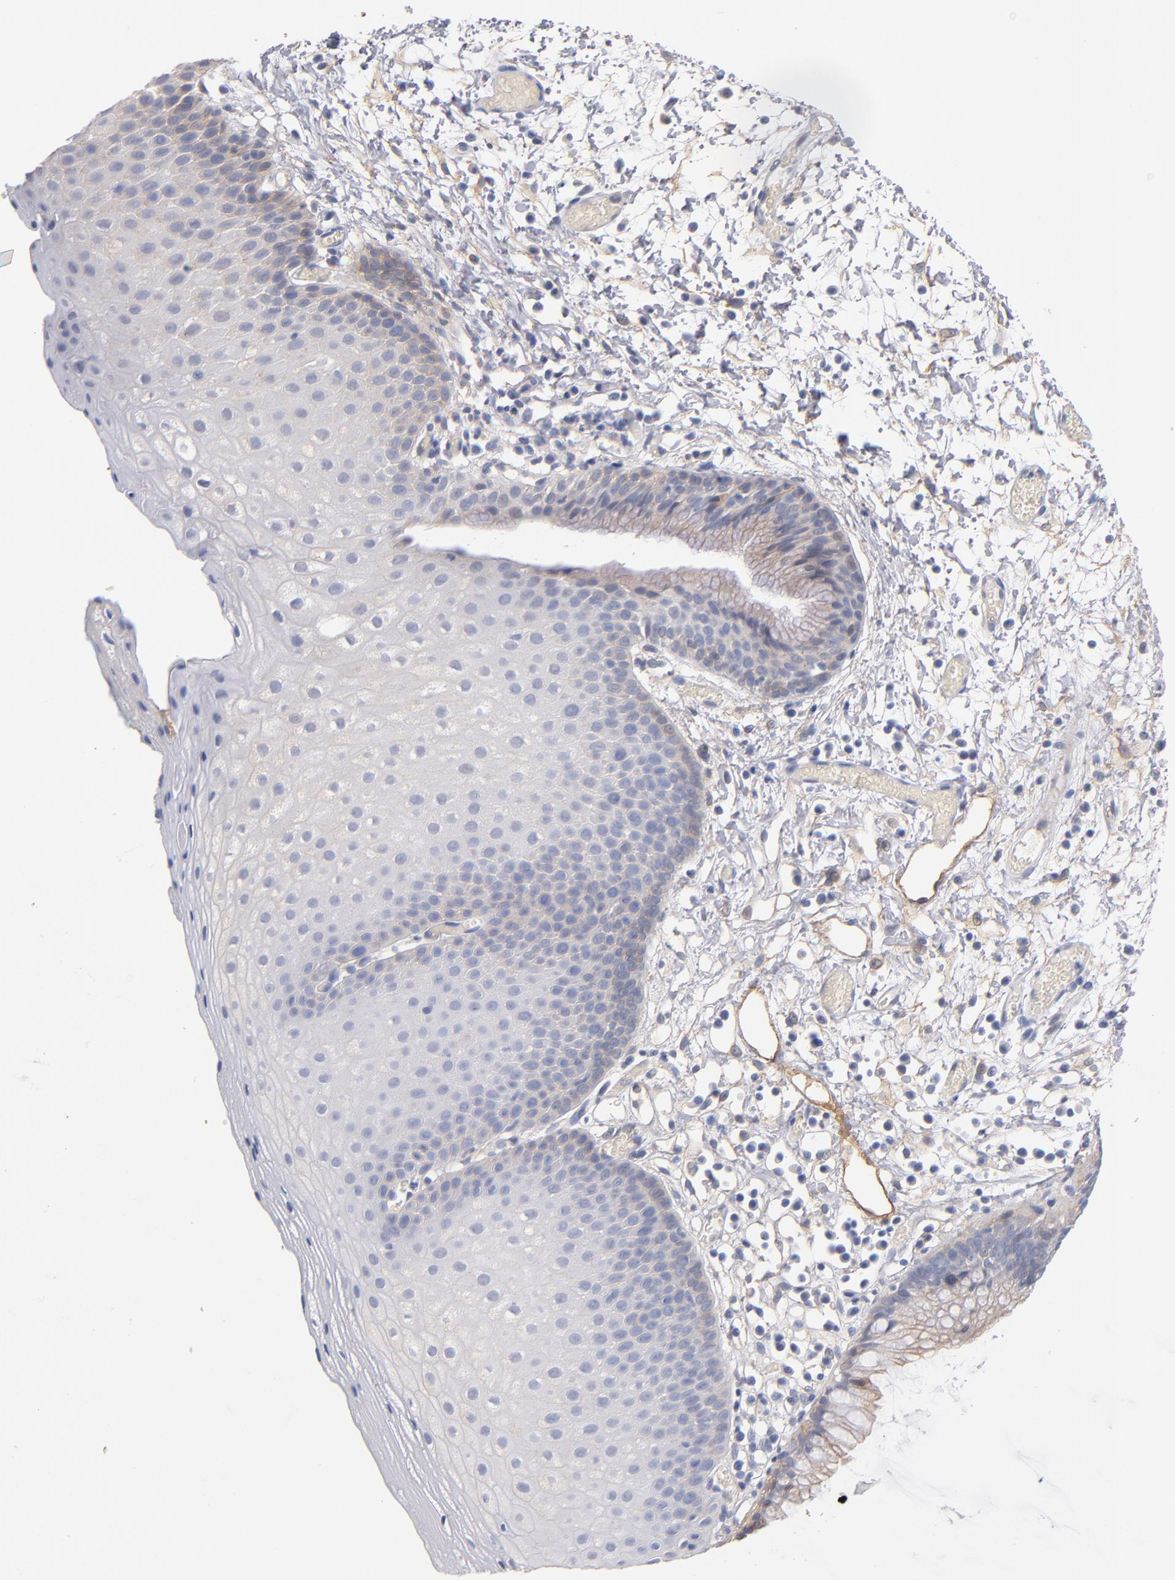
{"staining": {"intensity": "weak", "quantity": "<25%", "location": "cytoplasmic/membranous"}, "tissue": "skin", "cell_type": "Epidermal cells", "image_type": "normal", "snomed": [{"axis": "morphology", "description": "Normal tissue, NOS"}, {"axis": "morphology", "description": "Hemorrhoids"}, {"axis": "morphology", "description": "Inflammation, NOS"}, {"axis": "topography", "description": "Anal"}], "caption": "IHC histopathology image of benign skin stained for a protein (brown), which exhibits no expression in epidermal cells.", "gene": "PLSCR4", "patient": {"sex": "male", "age": 60}}